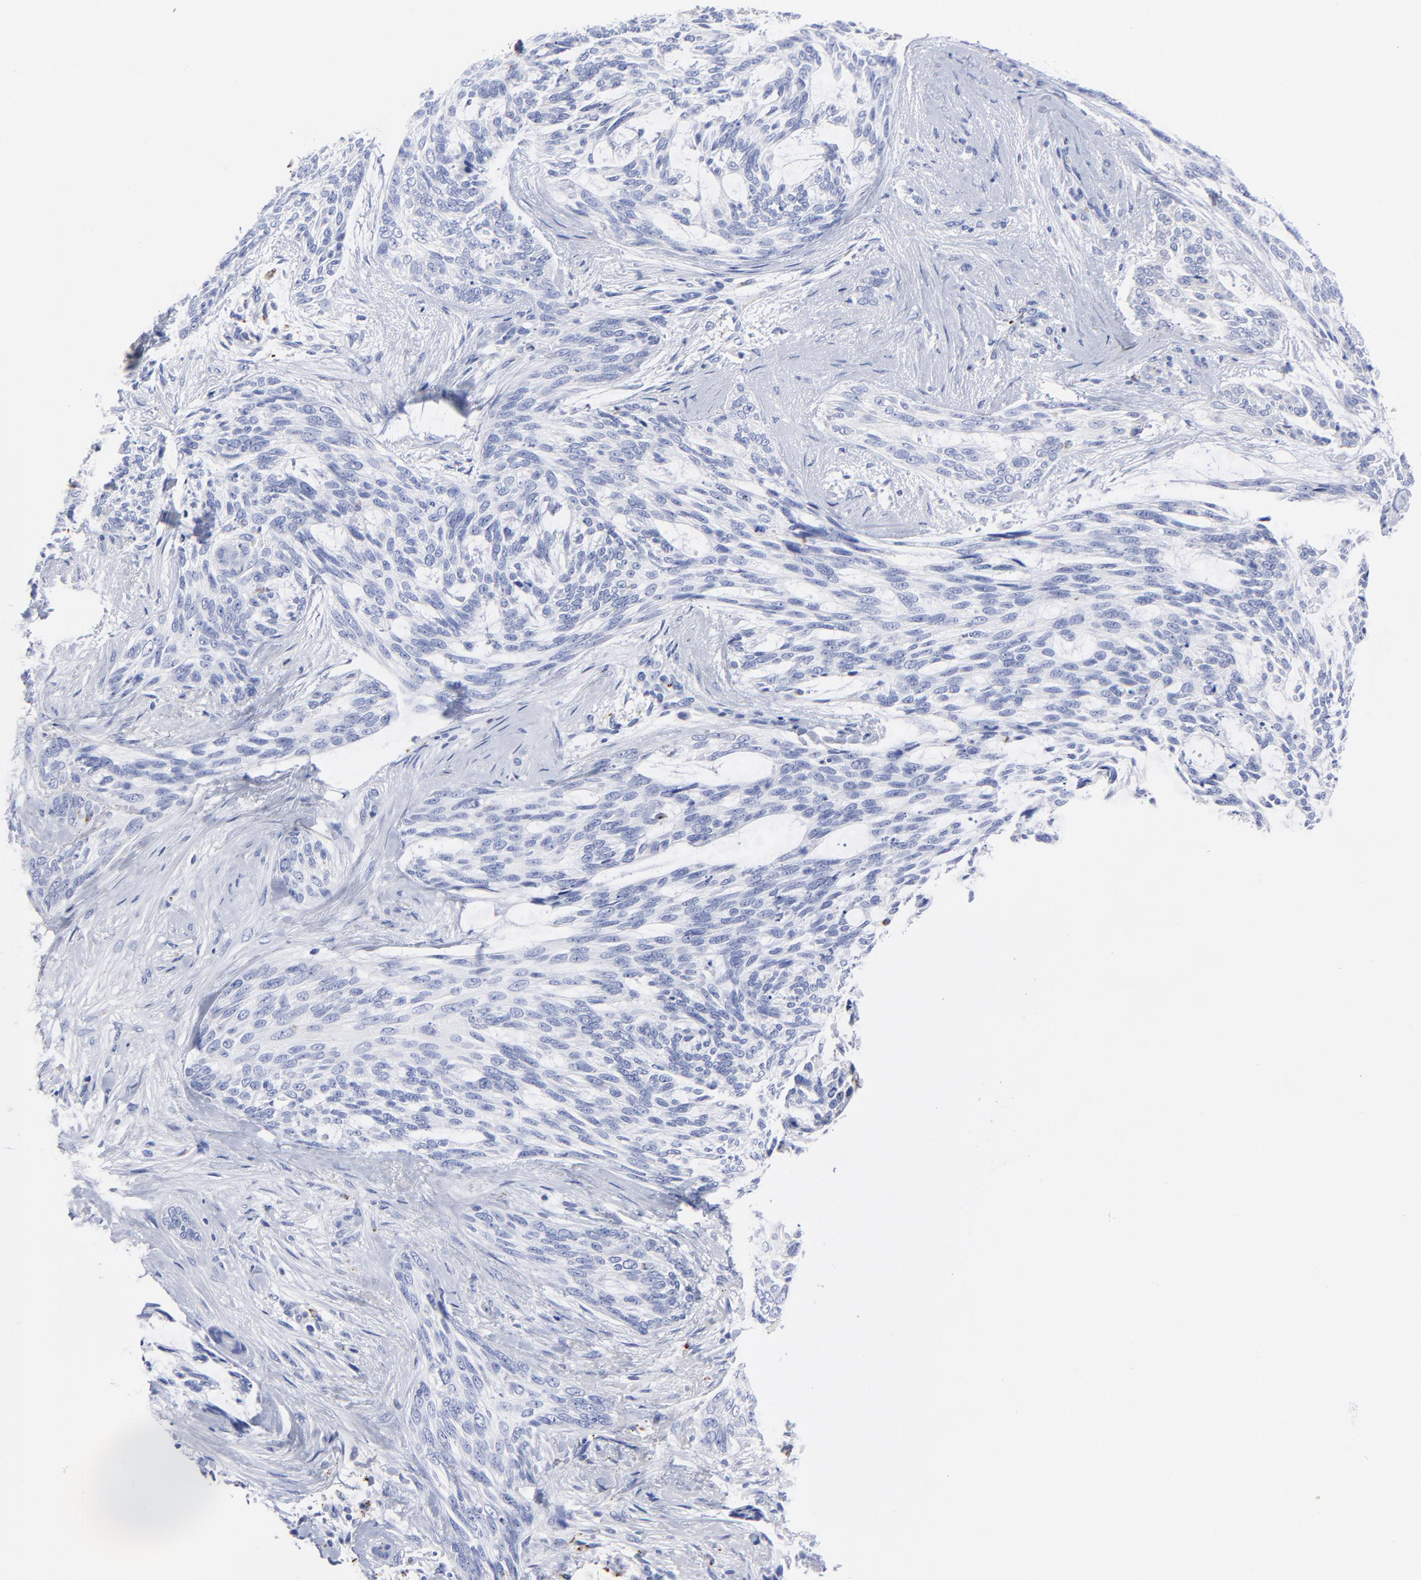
{"staining": {"intensity": "negative", "quantity": "none", "location": "none"}, "tissue": "skin cancer", "cell_type": "Tumor cells", "image_type": "cancer", "snomed": [{"axis": "morphology", "description": "Normal tissue, NOS"}, {"axis": "morphology", "description": "Basal cell carcinoma"}, {"axis": "topography", "description": "Skin"}], "caption": "Tumor cells are negative for brown protein staining in basal cell carcinoma (skin).", "gene": "CPVL", "patient": {"sex": "female", "age": 71}}